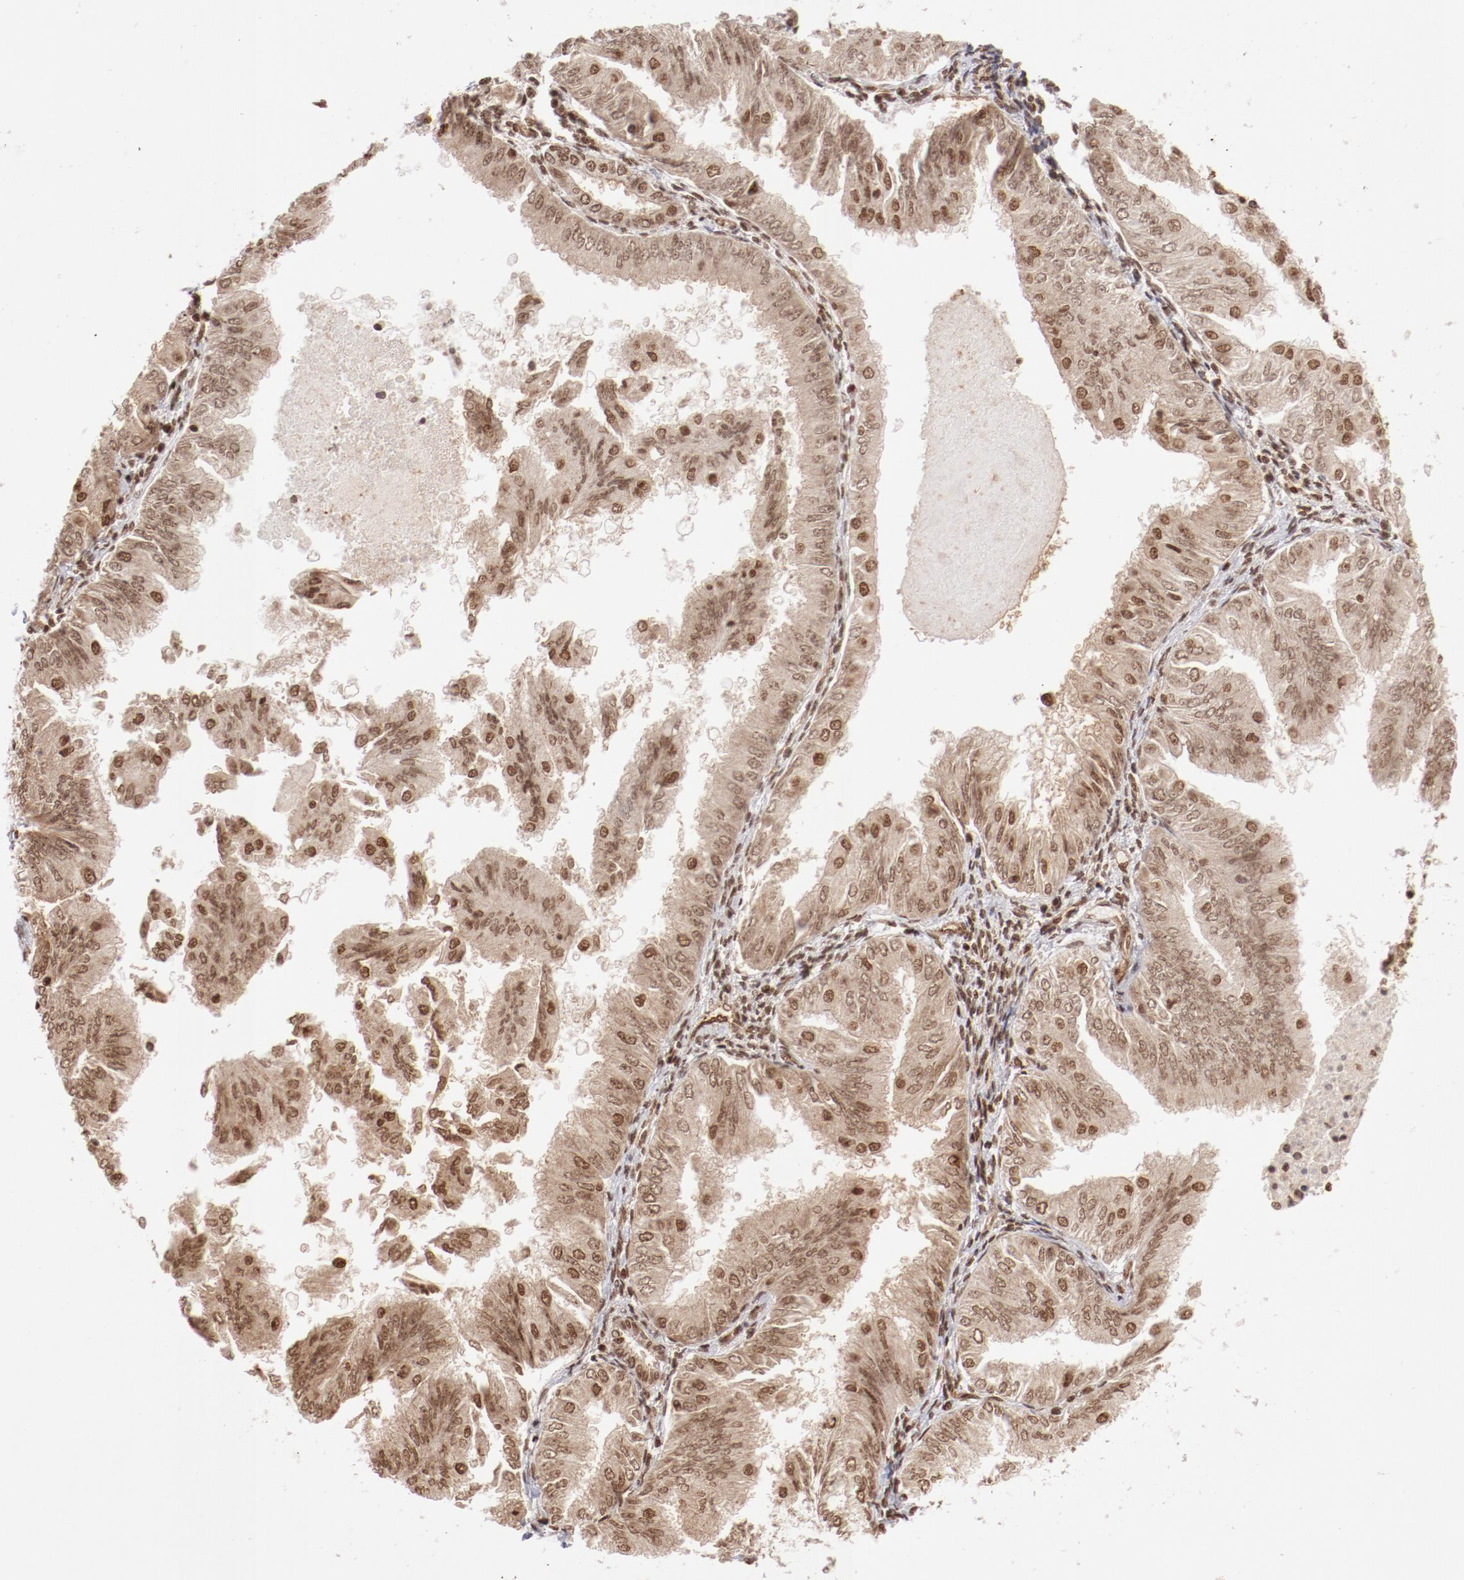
{"staining": {"intensity": "weak", "quantity": ">75%", "location": "nuclear"}, "tissue": "endometrial cancer", "cell_type": "Tumor cells", "image_type": "cancer", "snomed": [{"axis": "morphology", "description": "Adenocarcinoma, NOS"}, {"axis": "topography", "description": "Endometrium"}], "caption": "Tumor cells show weak nuclear staining in approximately >75% of cells in endometrial cancer (adenocarcinoma).", "gene": "ABL2", "patient": {"sex": "female", "age": 53}}